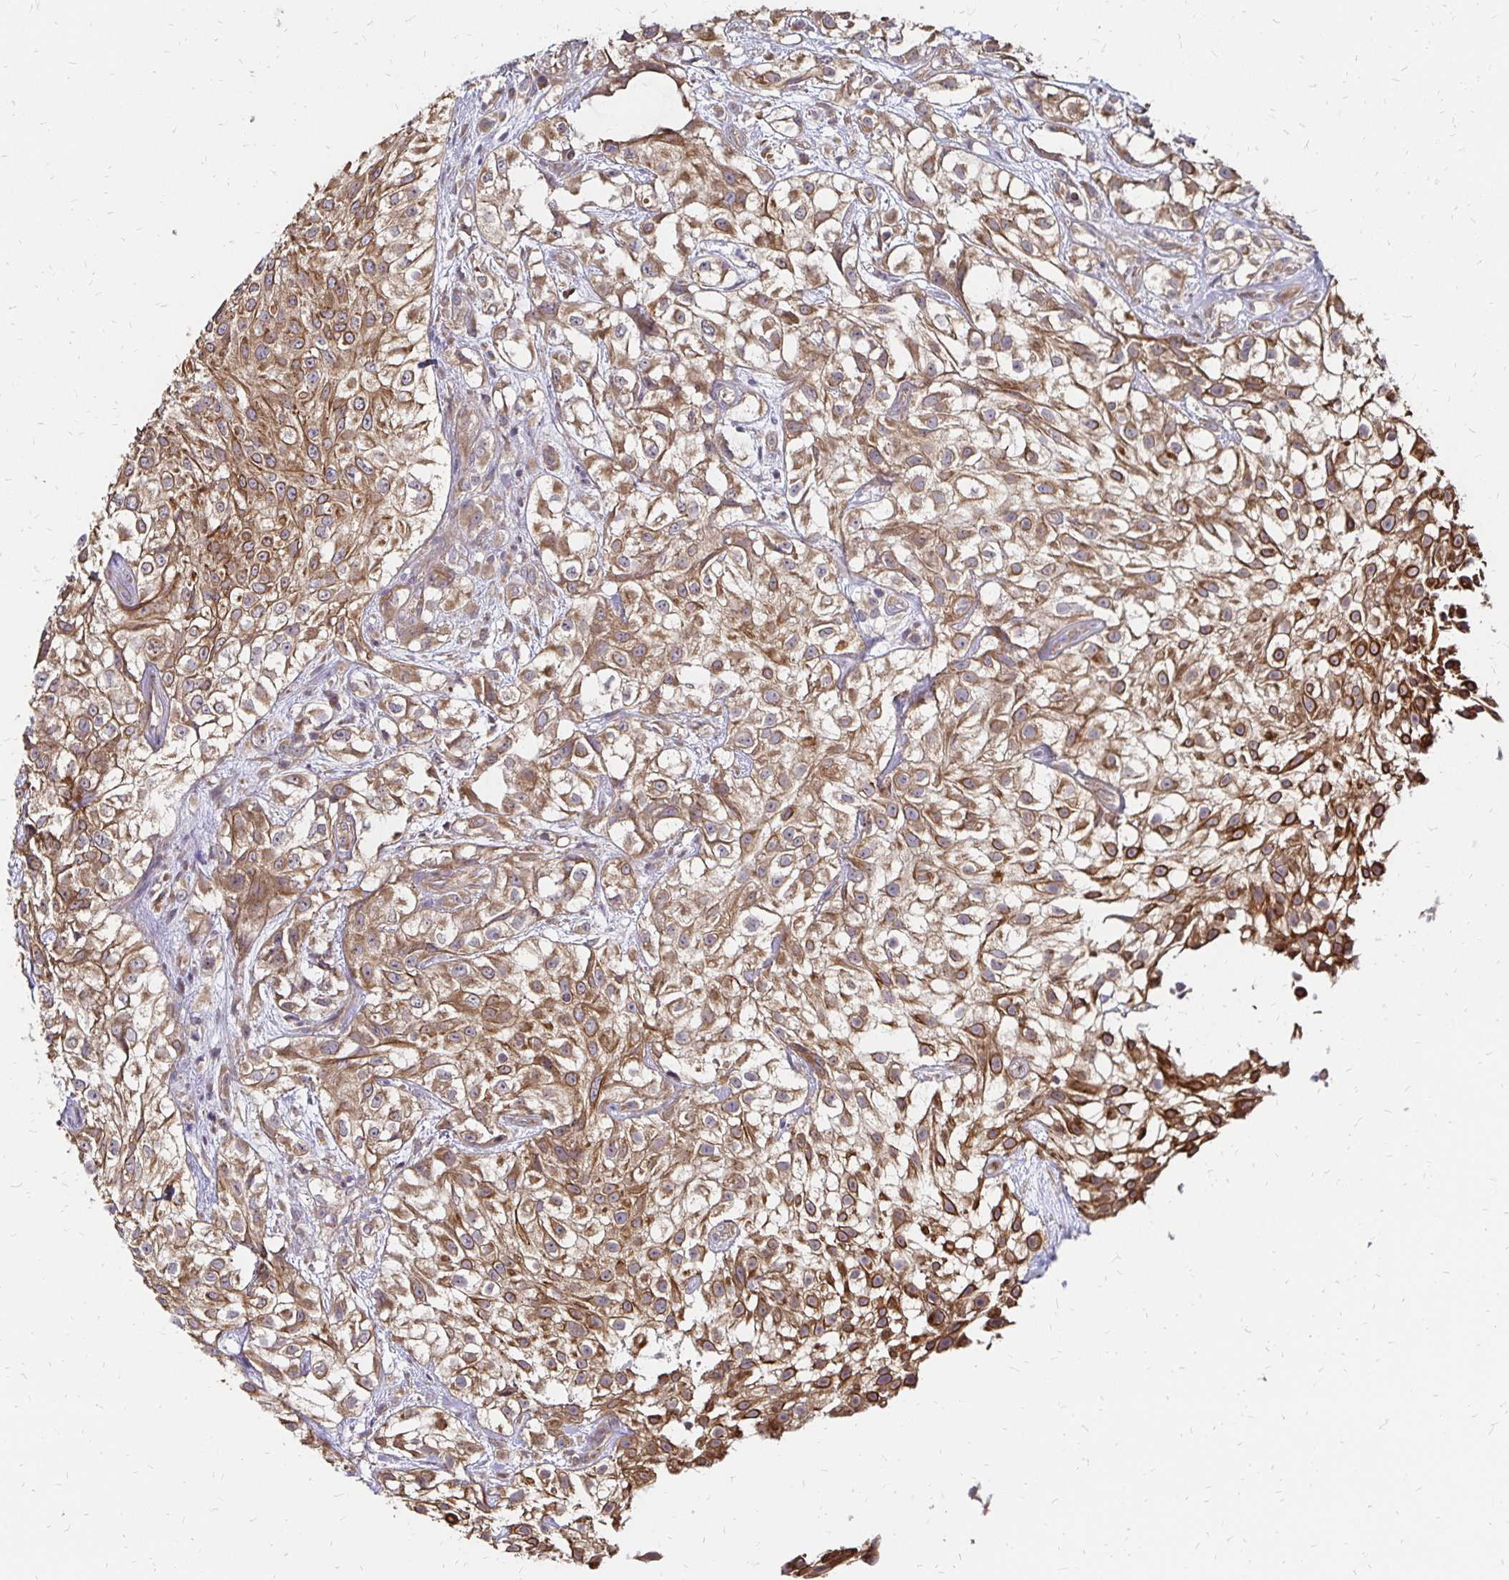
{"staining": {"intensity": "moderate", "quantity": ">75%", "location": "cytoplasmic/membranous"}, "tissue": "urothelial cancer", "cell_type": "Tumor cells", "image_type": "cancer", "snomed": [{"axis": "morphology", "description": "Urothelial carcinoma, High grade"}, {"axis": "topography", "description": "Urinary bladder"}], "caption": "Human urothelial carcinoma (high-grade) stained for a protein (brown) displays moderate cytoplasmic/membranous positive staining in approximately >75% of tumor cells.", "gene": "ZW10", "patient": {"sex": "male", "age": 56}}